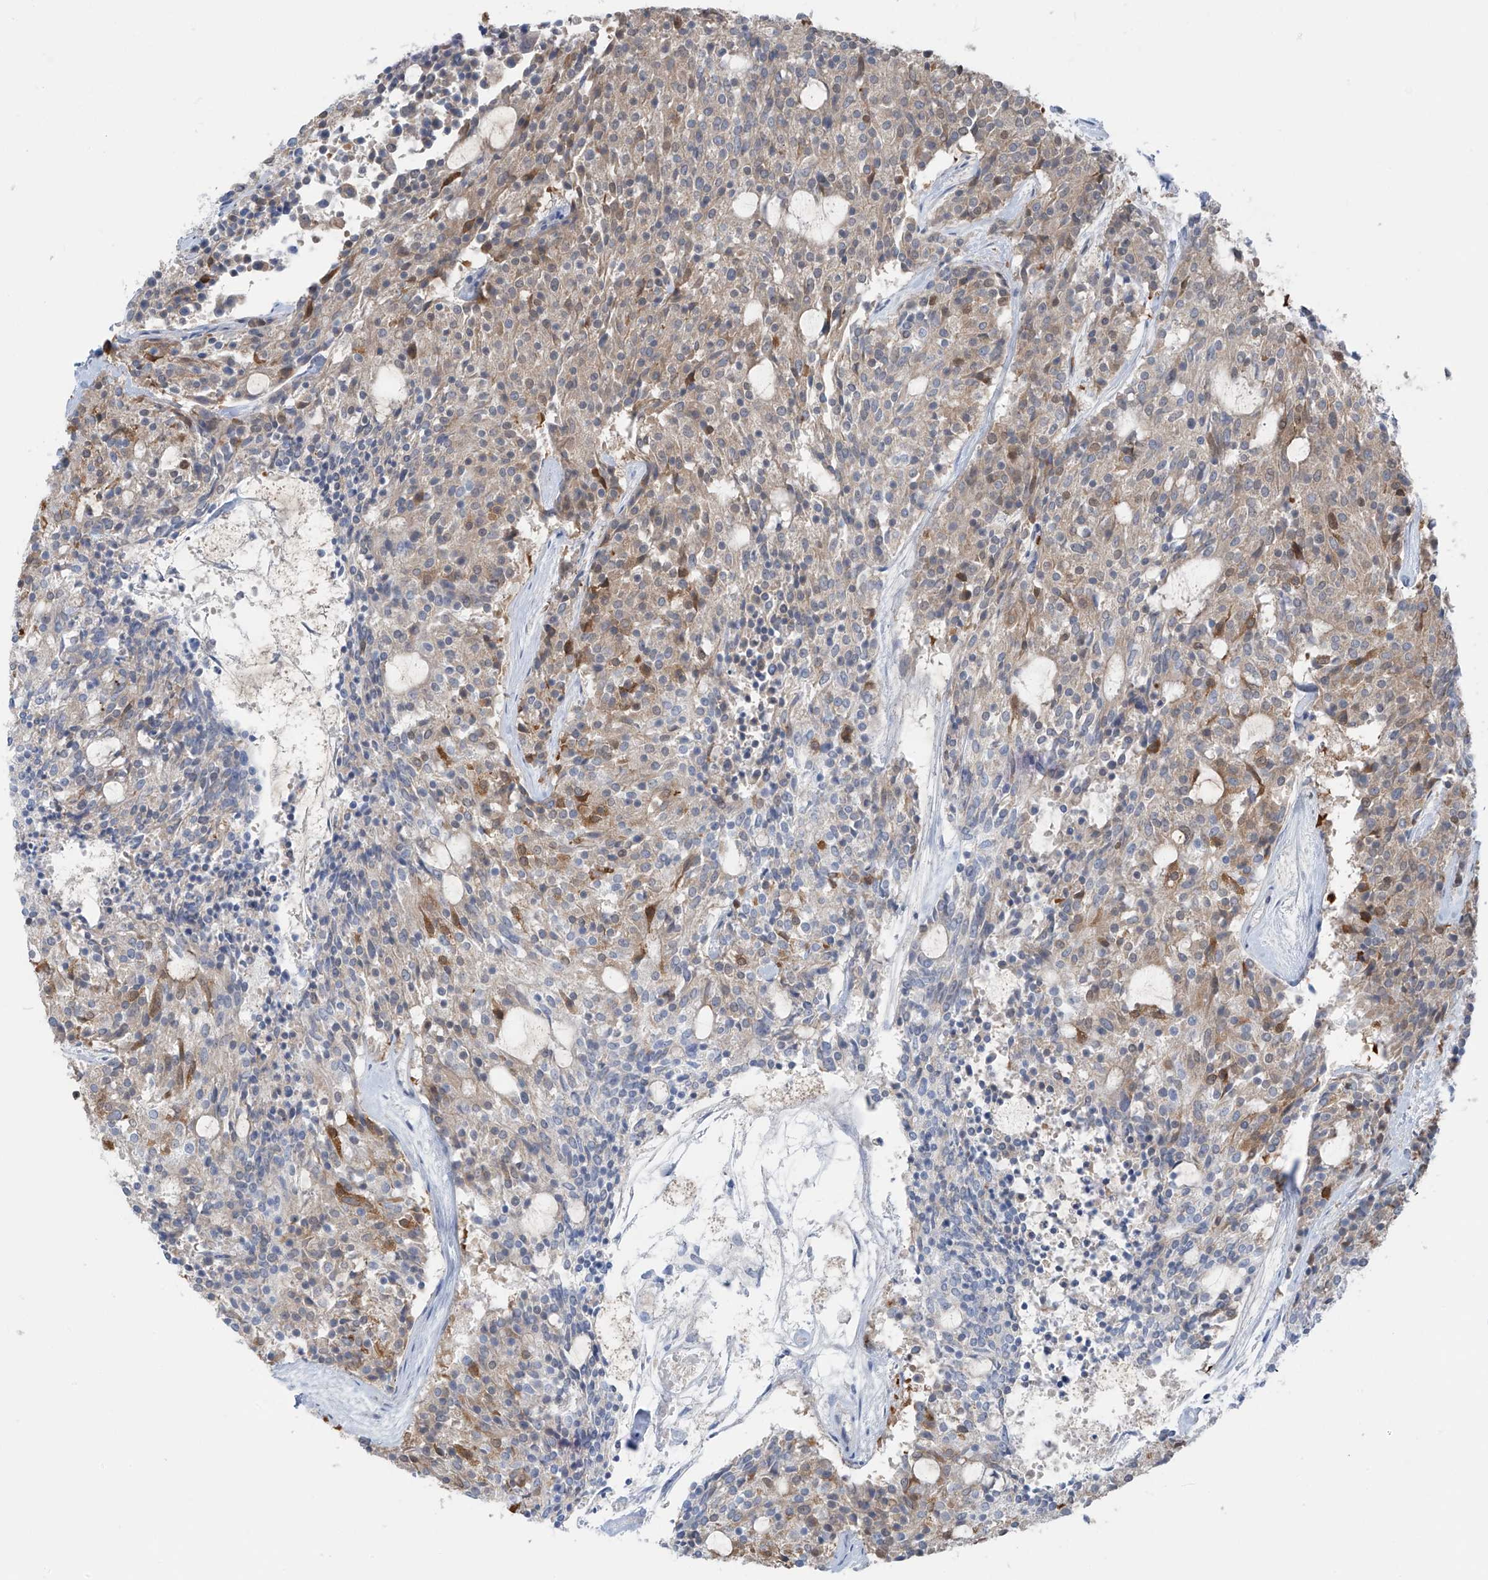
{"staining": {"intensity": "moderate", "quantity": "<25%", "location": "cytoplasmic/membranous"}, "tissue": "carcinoid", "cell_type": "Tumor cells", "image_type": "cancer", "snomed": [{"axis": "morphology", "description": "Carcinoid, malignant, NOS"}, {"axis": "topography", "description": "Pancreas"}], "caption": "Carcinoid was stained to show a protein in brown. There is low levels of moderate cytoplasmic/membranous staining in about <25% of tumor cells.", "gene": "ZNF793", "patient": {"sex": "female", "age": 54}}